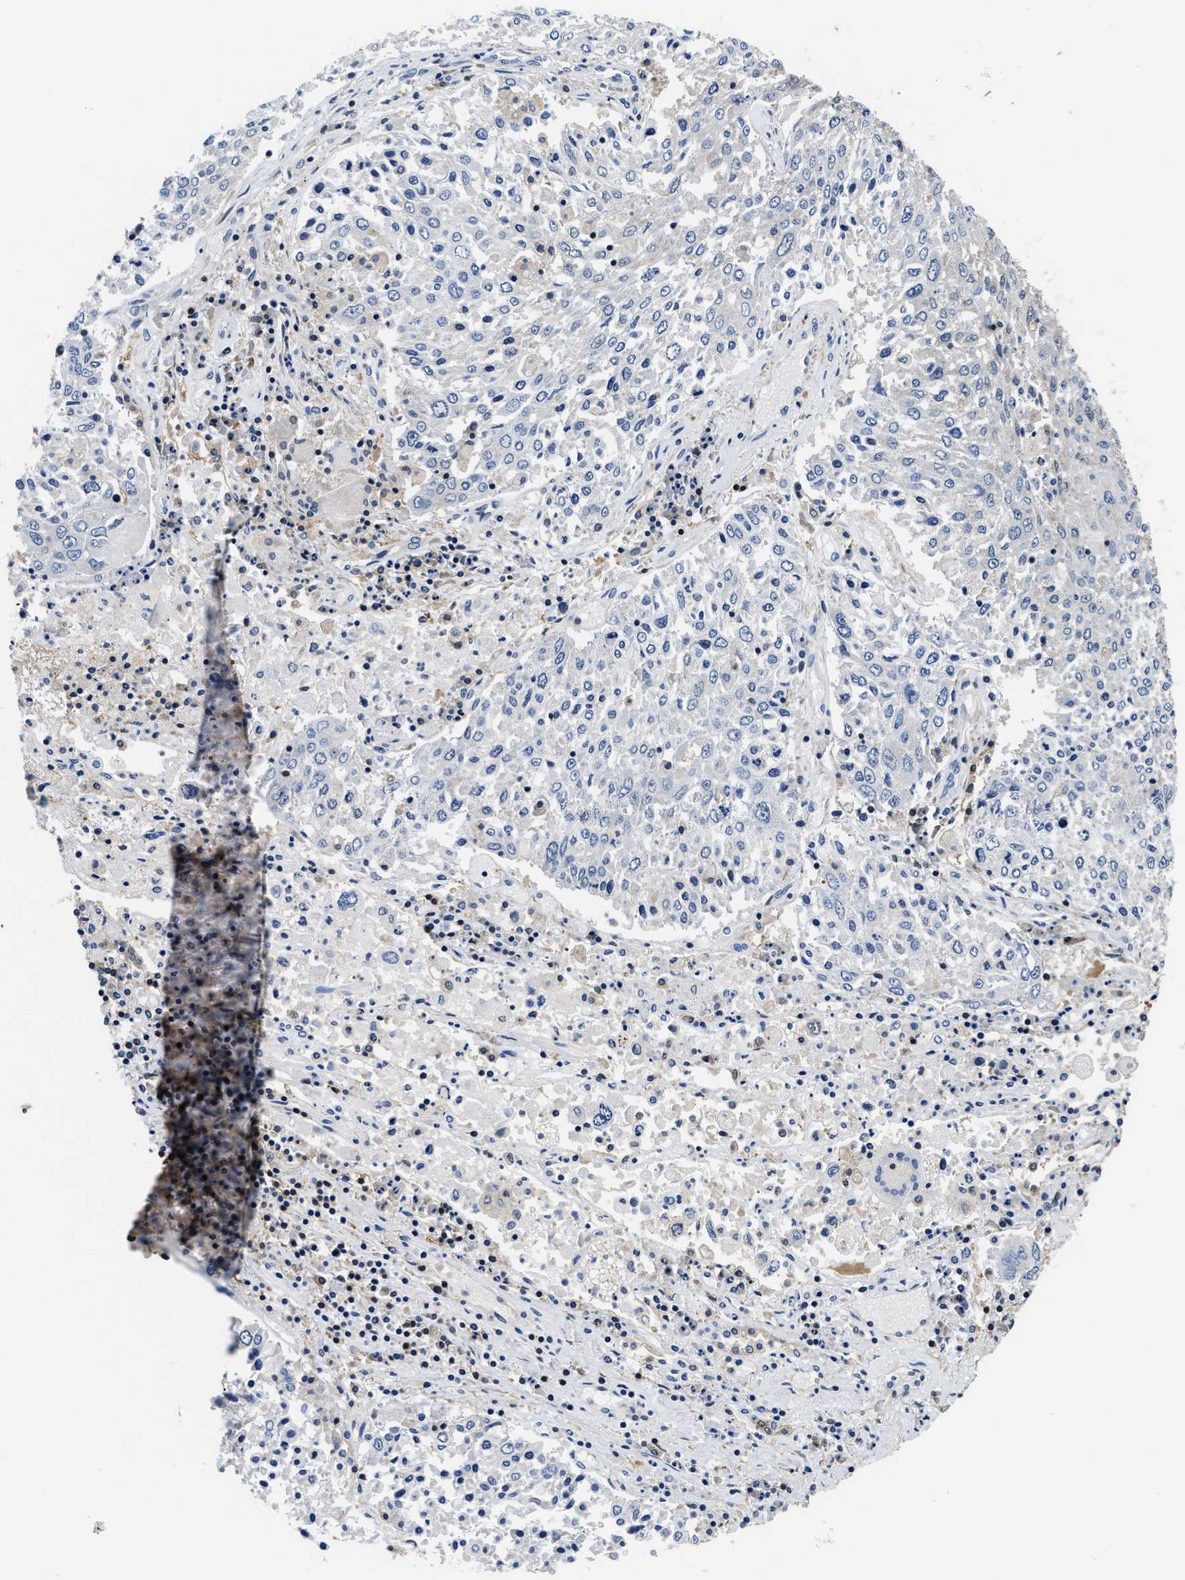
{"staining": {"intensity": "negative", "quantity": "none", "location": "none"}, "tissue": "lung cancer", "cell_type": "Tumor cells", "image_type": "cancer", "snomed": [{"axis": "morphology", "description": "Squamous cell carcinoma, NOS"}, {"axis": "topography", "description": "Lung"}], "caption": "Human lung cancer (squamous cell carcinoma) stained for a protein using IHC demonstrates no staining in tumor cells.", "gene": "PHPT1", "patient": {"sex": "male", "age": 65}}